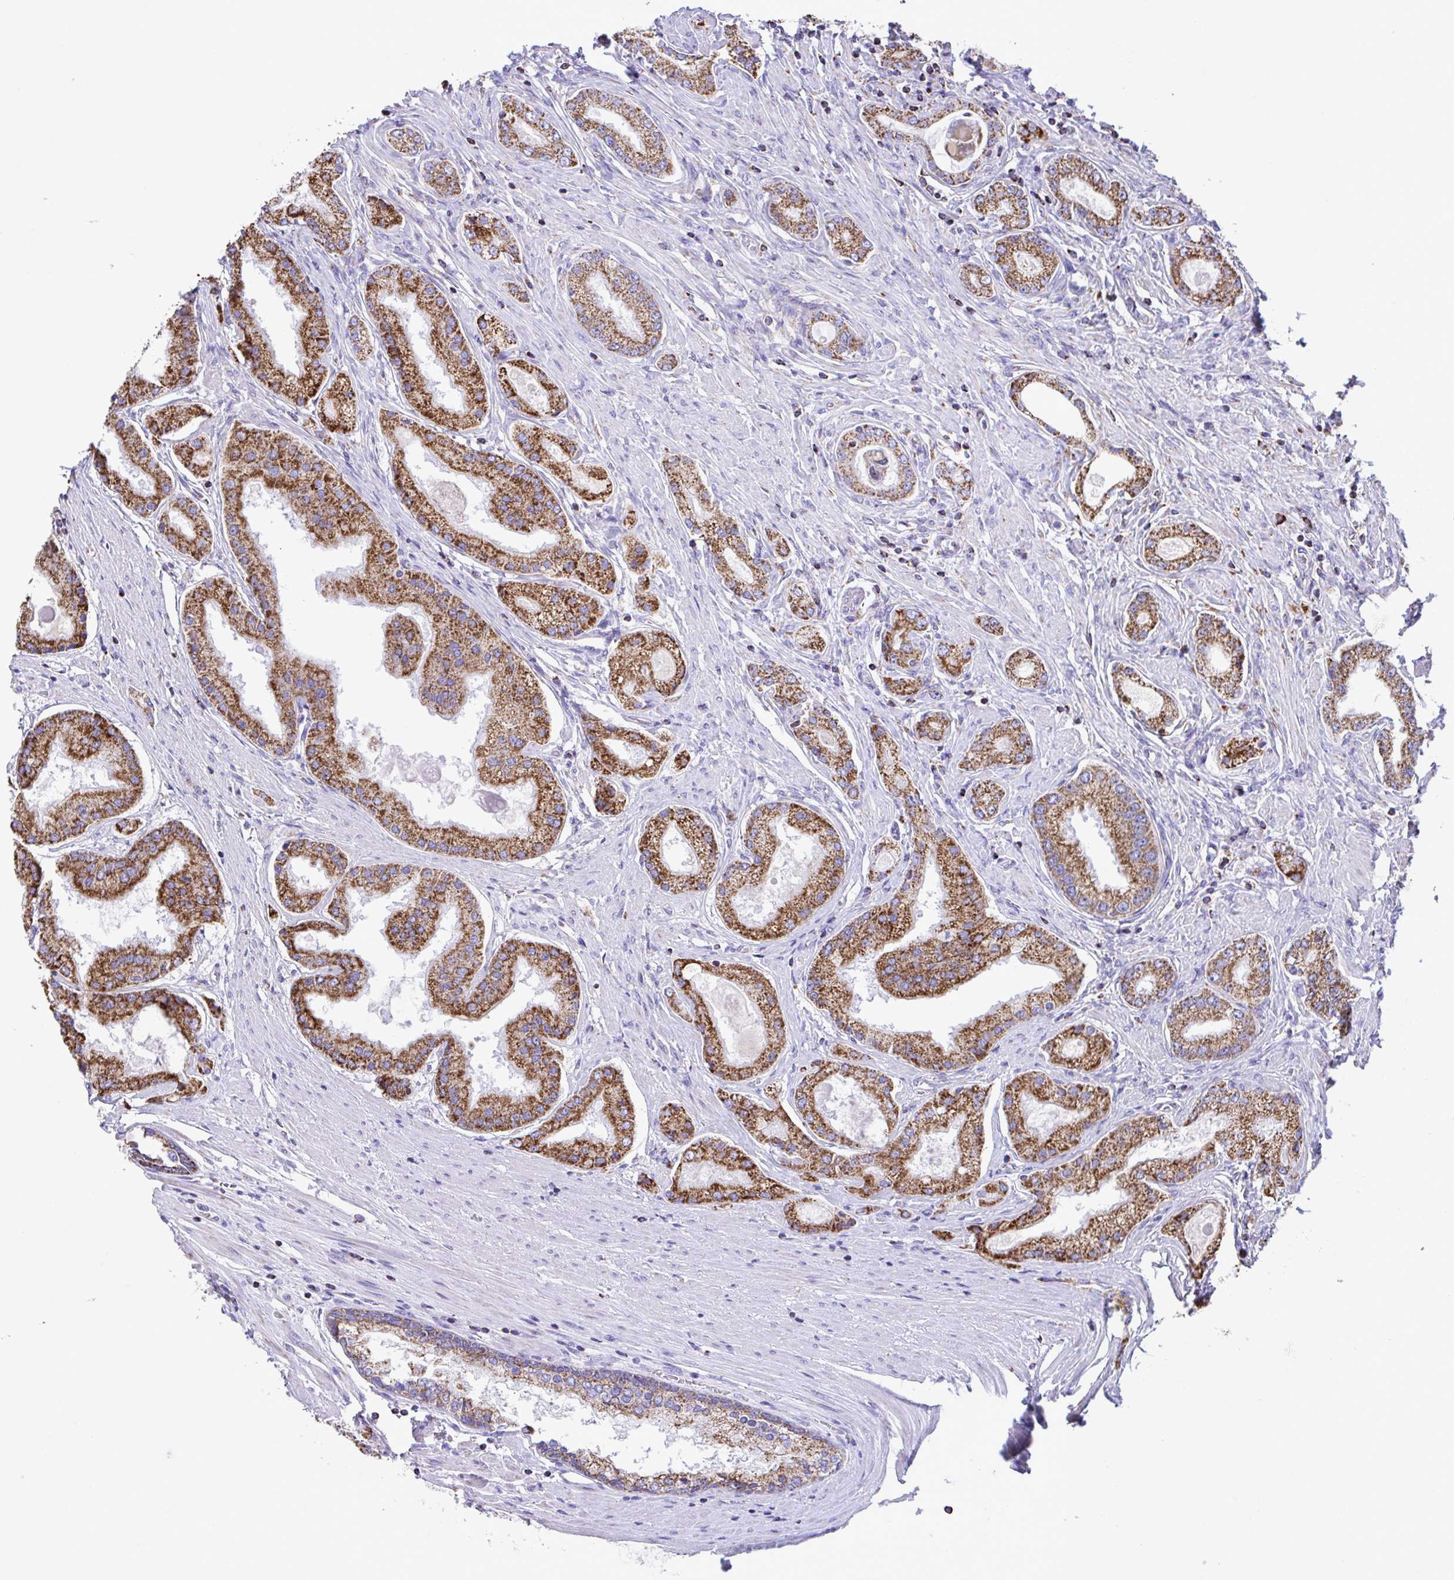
{"staining": {"intensity": "strong", "quantity": ">75%", "location": "cytoplasmic/membranous"}, "tissue": "prostate cancer", "cell_type": "Tumor cells", "image_type": "cancer", "snomed": [{"axis": "morphology", "description": "Adenocarcinoma, High grade"}, {"axis": "topography", "description": "Prostate"}], "caption": "Approximately >75% of tumor cells in human prostate cancer (high-grade adenocarcinoma) reveal strong cytoplasmic/membranous protein expression as visualized by brown immunohistochemical staining.", "gene": "PCMTD2", "patient": {"sex": "male", "age": 67}}